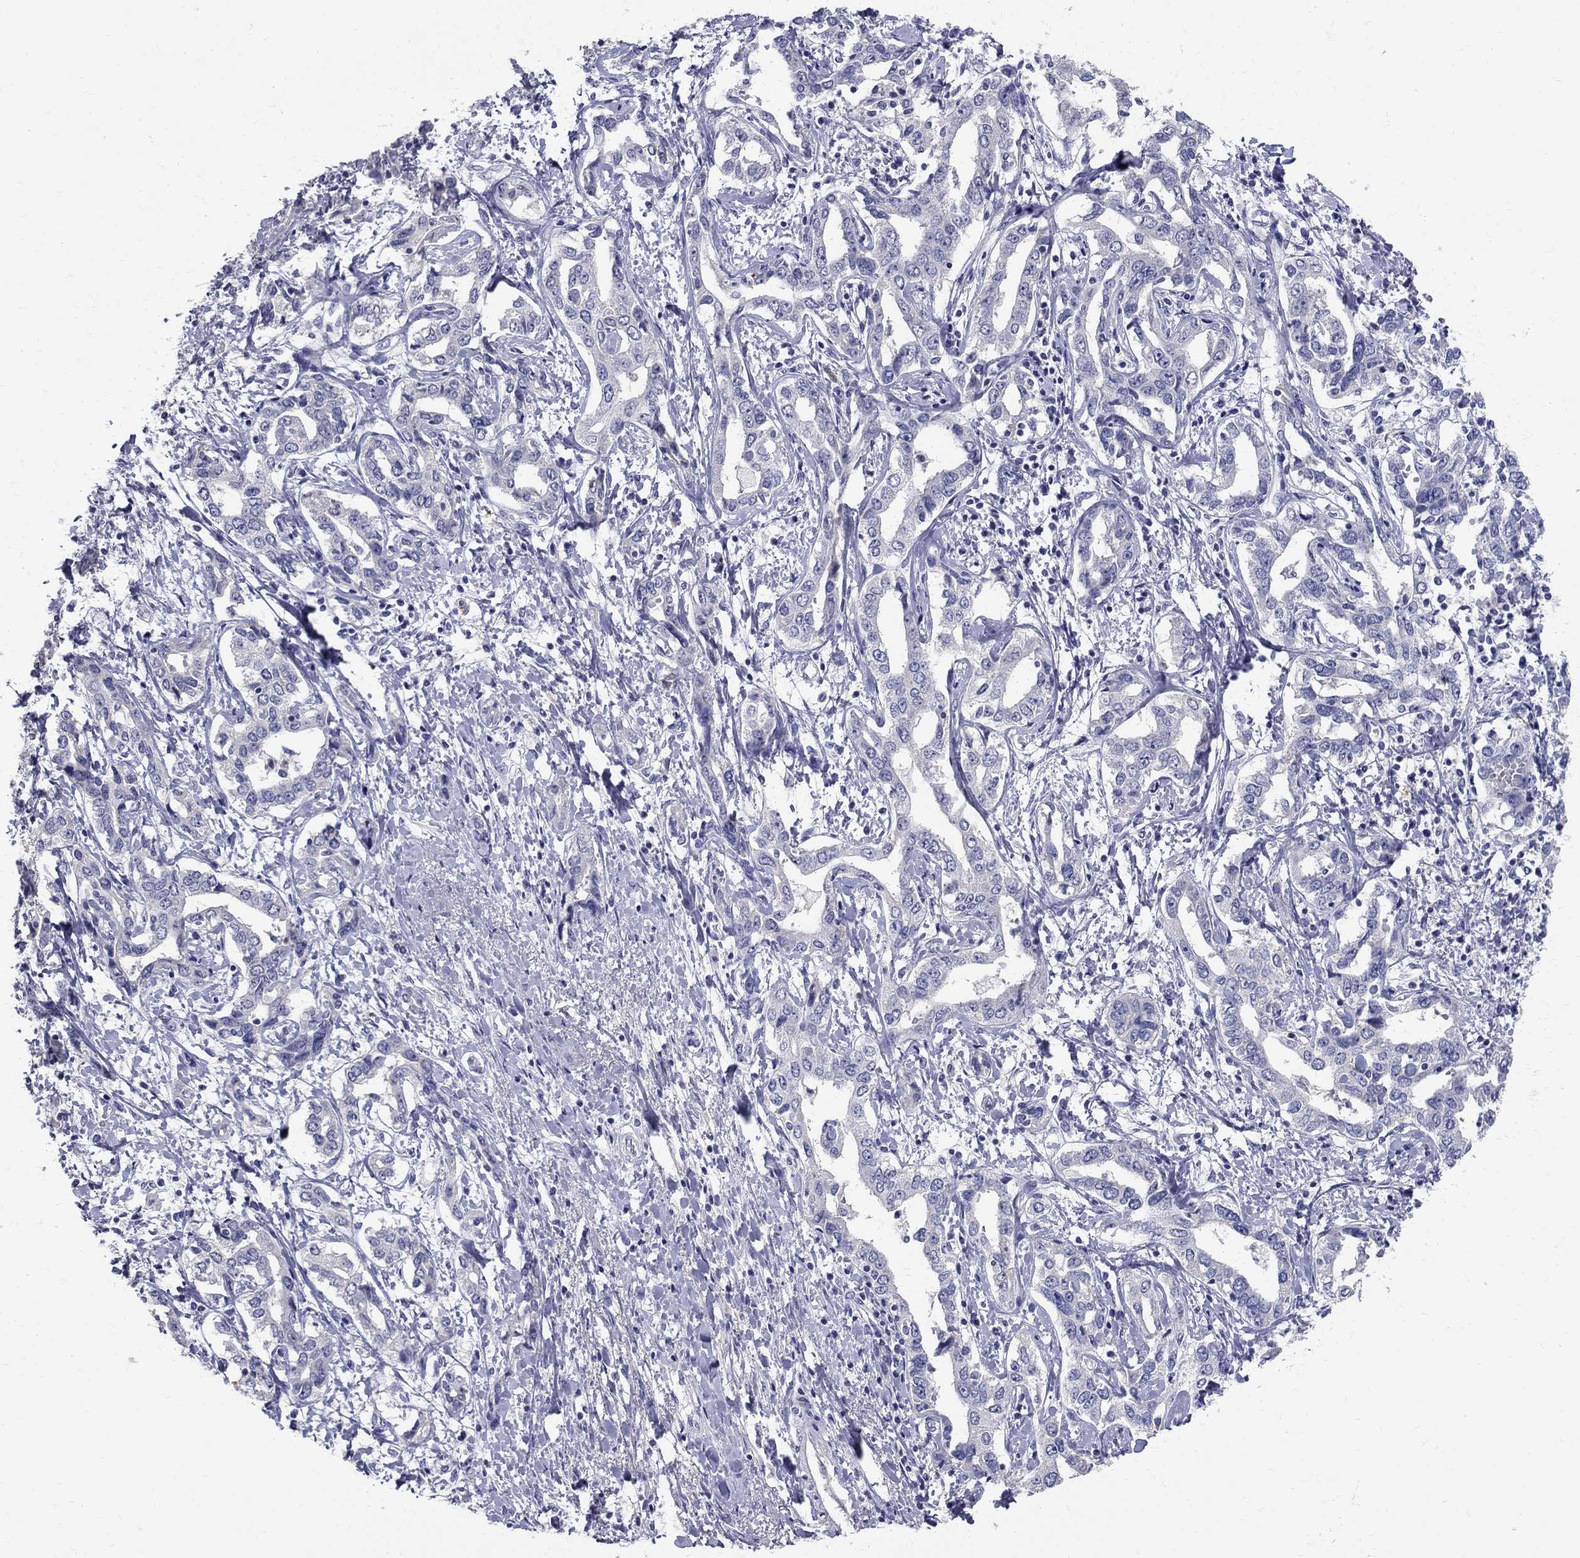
{"staining": {"intensity": "negative", "quantity": "none", "location": "none"}, "tissue": "liver cancer", "cell_type": "Tumor cells", "image_type": "cancer", "snomed": [{"axis": "morphology", "description": "Cholangiocarcinoma"}, {"axis": "topography", "description": "Liver"}], "caption": "Immunohistochemical staining of human liver cancer exhibits no significant positivity in tumor cells.", "gene": "TP53TG5", "patient": {"sex": "male", "age": 59}}